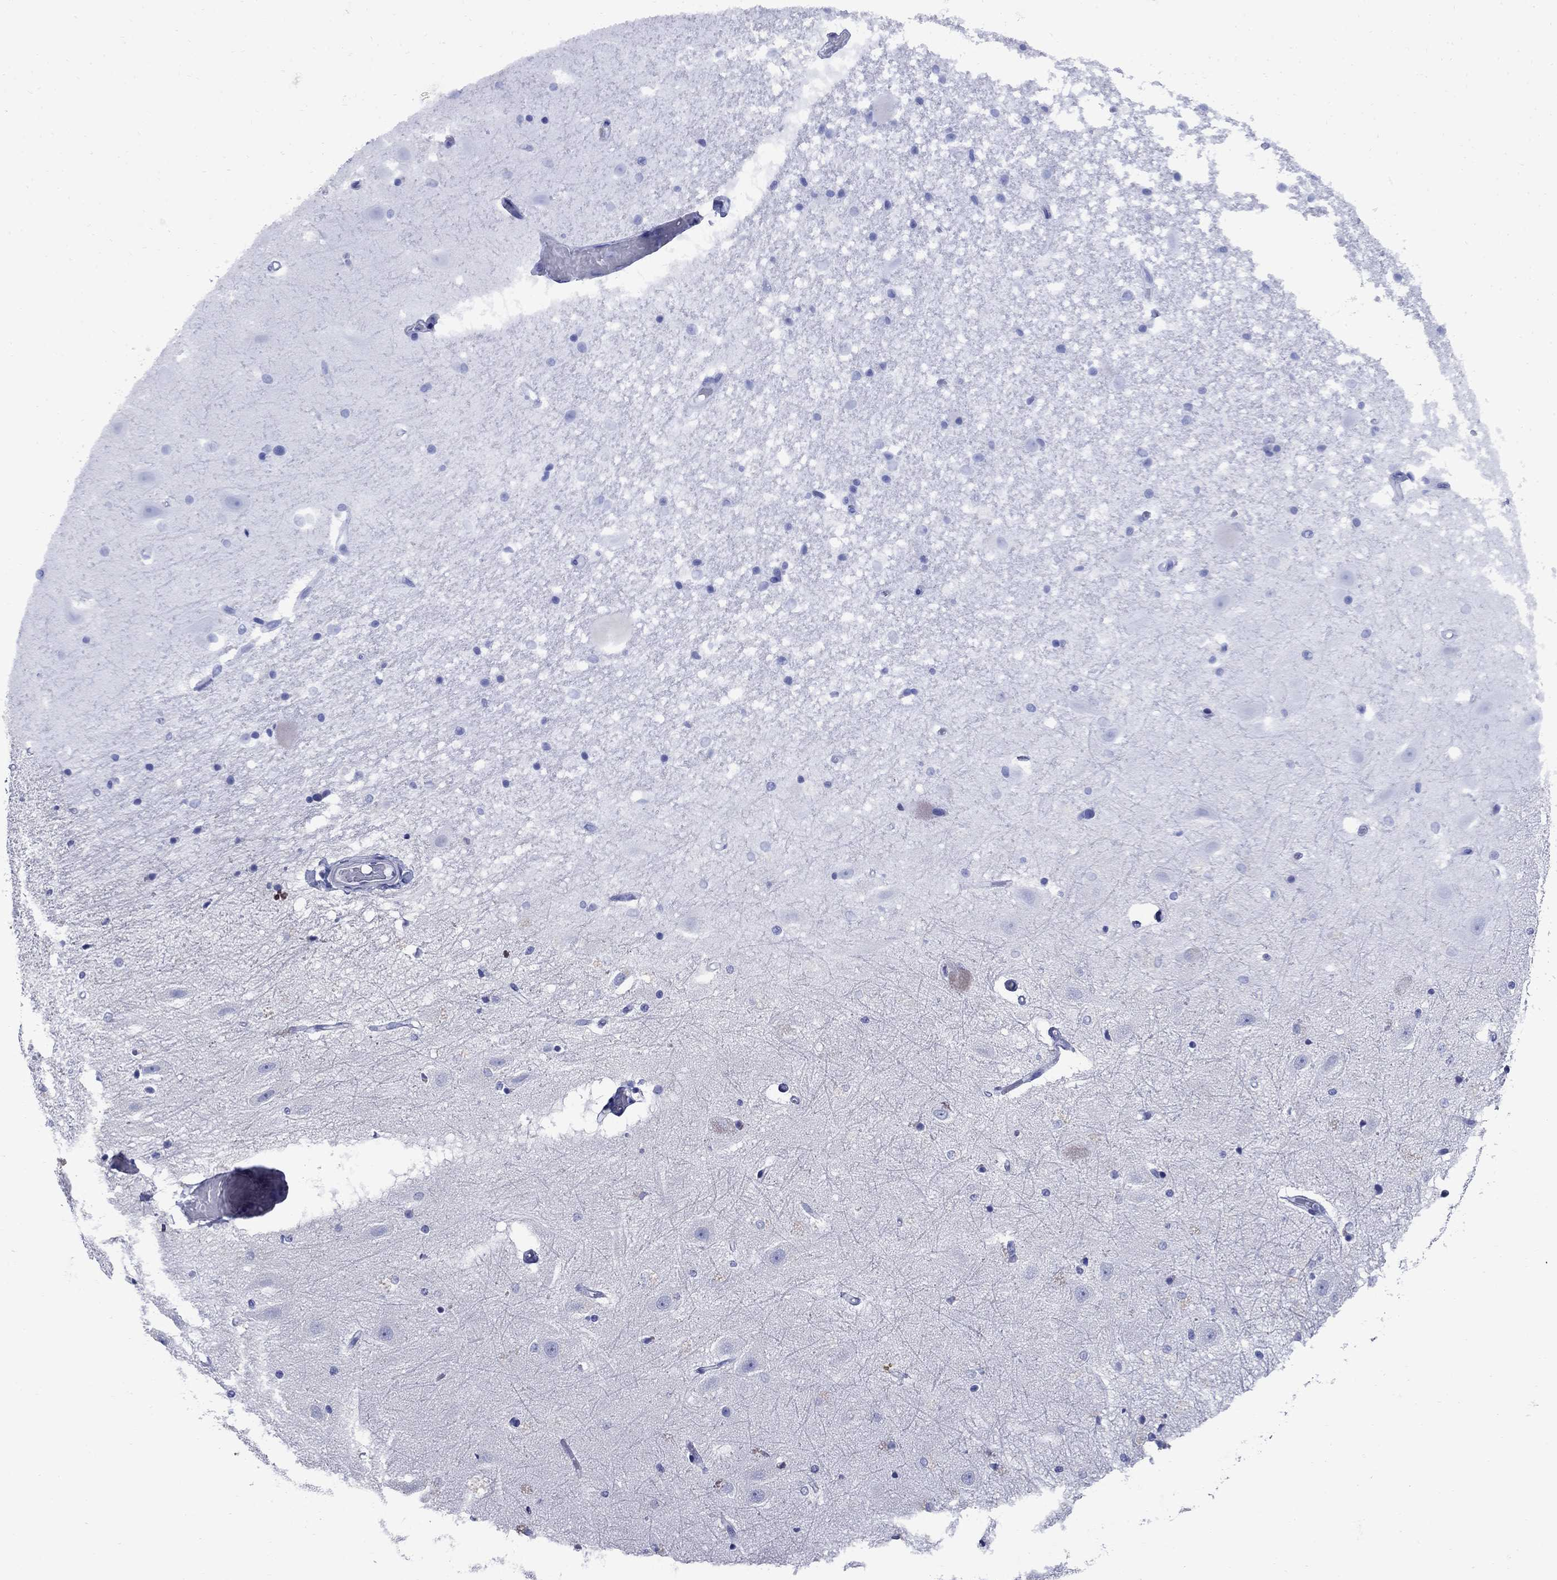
{"staining": {"intensity": "negative", "quantity": "none", "location": "none"}, "tissue": "hippocampus", "cell_type": "Glial cells", "image_type": "normal", "snomed": [{"axis": "morphology", "description": "Normal tissue, NOS"}, {"axis": "topography", "description": "Hippocampus"}], "caption": "There is no significant positivity in glial cells of hippocampus. (DAB IHC with hematoxylin counter stain).", "gene": "CD1A", "patient": {"sex": "male", "age": 49}}